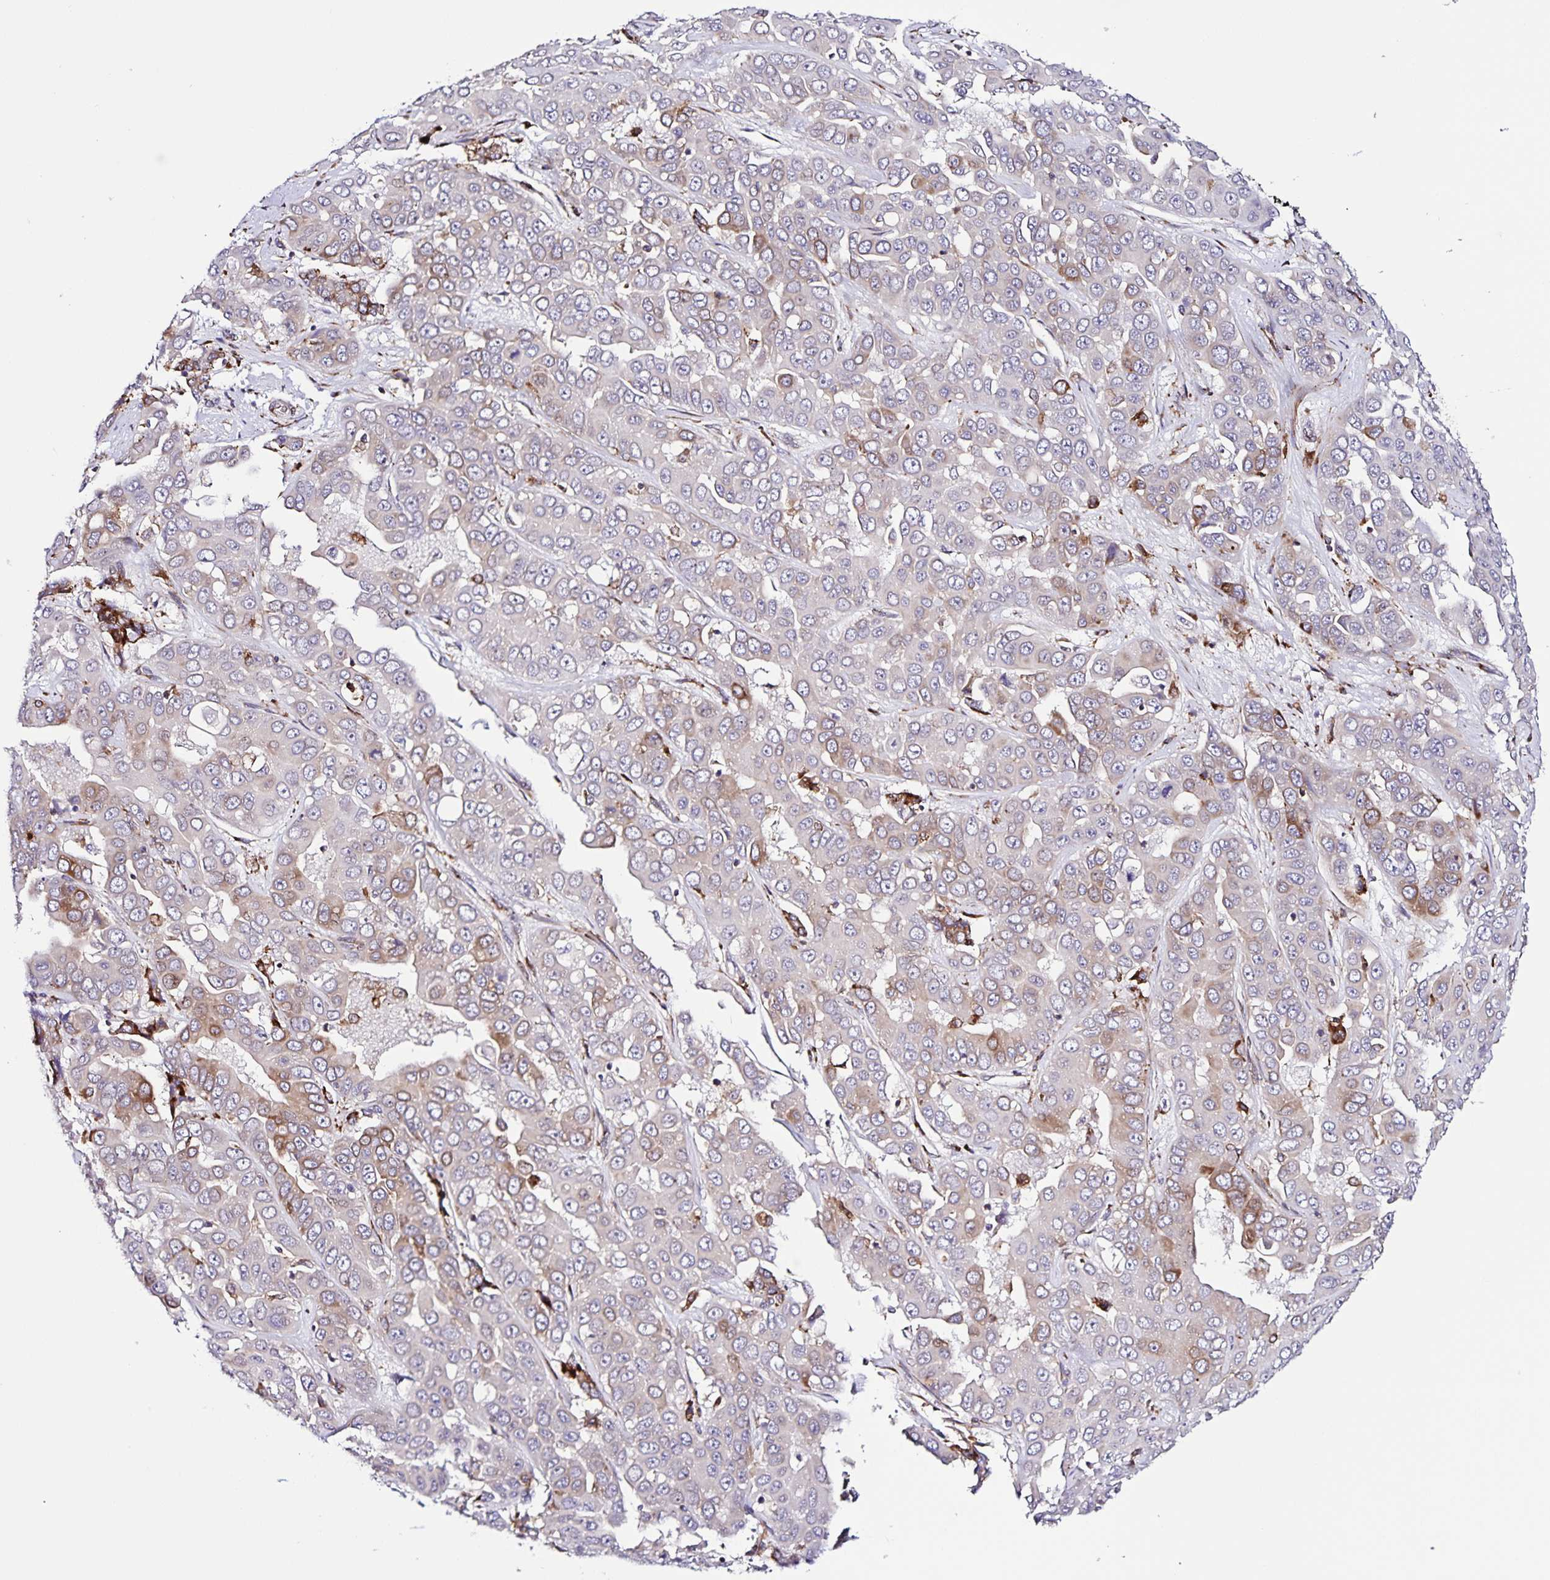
{"staining": {"intensity": "moderate", "quantity": "<25%", "location": "cytoplasmic/membranous"}, "tissue": "liver cancer", "cell_type": "Tumor cells", "image_type": "cancer", "snomed": [{"axis": "morphology", "description": "Cholangiocarcinoma"}, {"axis": "topography", "description": "Liver"}], "caption": "Liver cancer was stained to show a protein in brown. There is low levels of moderate cytoplasmic/membranous staining in about <25% of tumor cells. (DAB IHC with brightfield microscopy, high magnification).", "gene": "OSBPL5", "patient": {"sex": "female", "age": 52}}